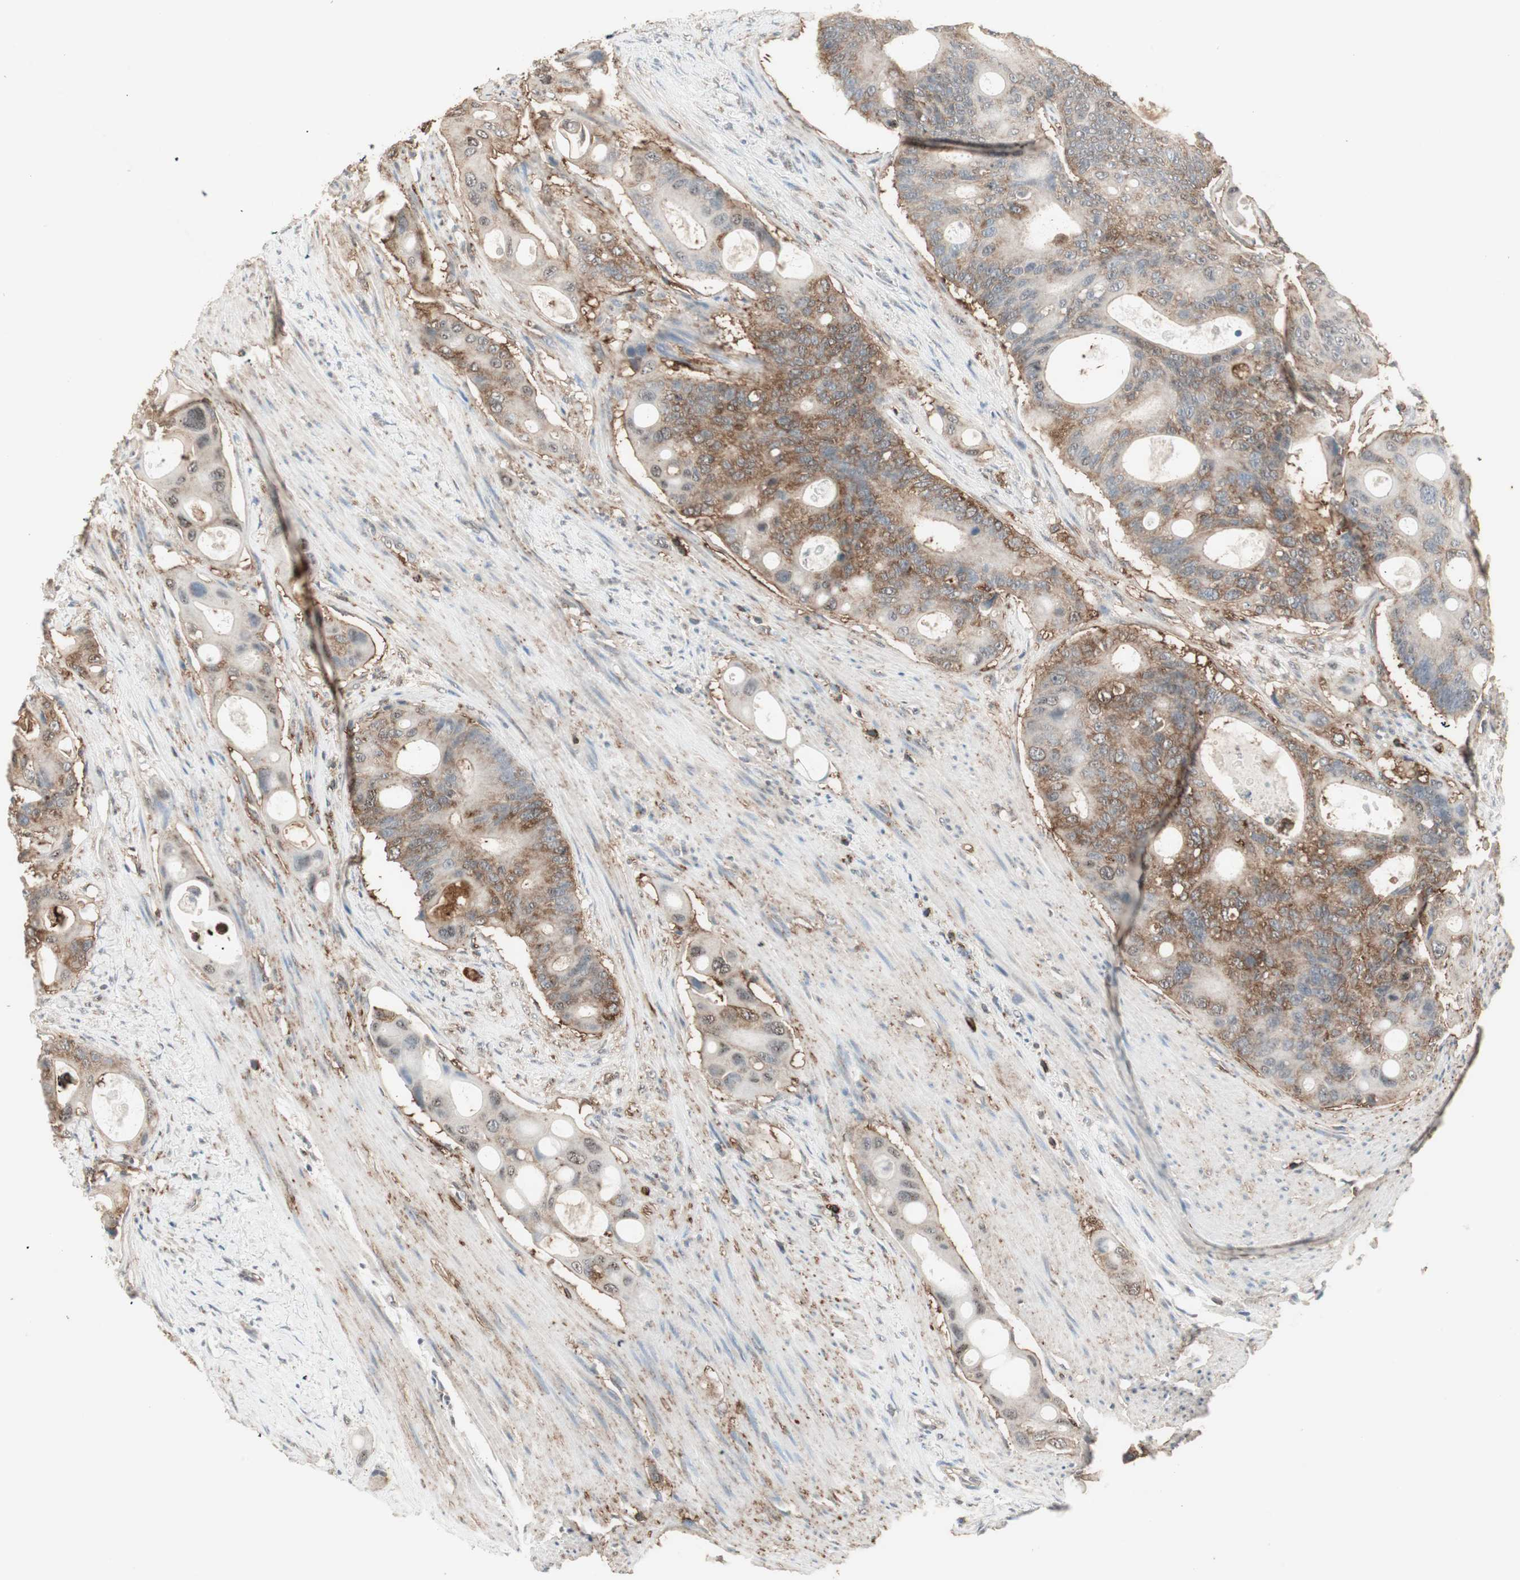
{"staining": {"intensity": "moderate", "quantity": ">75%", "location": "cytoplasmic/membranous"}, "tissue": "colorectal cancer", "cell_type": "Tumor cells", "image_type": "cancer", "snomed": [{"axis": "morphology", "description": "Adenocarcinoma, NOS"}, {"axis": "topography", "description": "Colon"}], "caption": "A medium amount of moderate cytoplasmic/membranous positivity is present in approximately >75% of tumor cells in colorectal adenocarcinoma tissue.", "gene": "MMP3", "patient": {"sex": "female", "age": 57}}